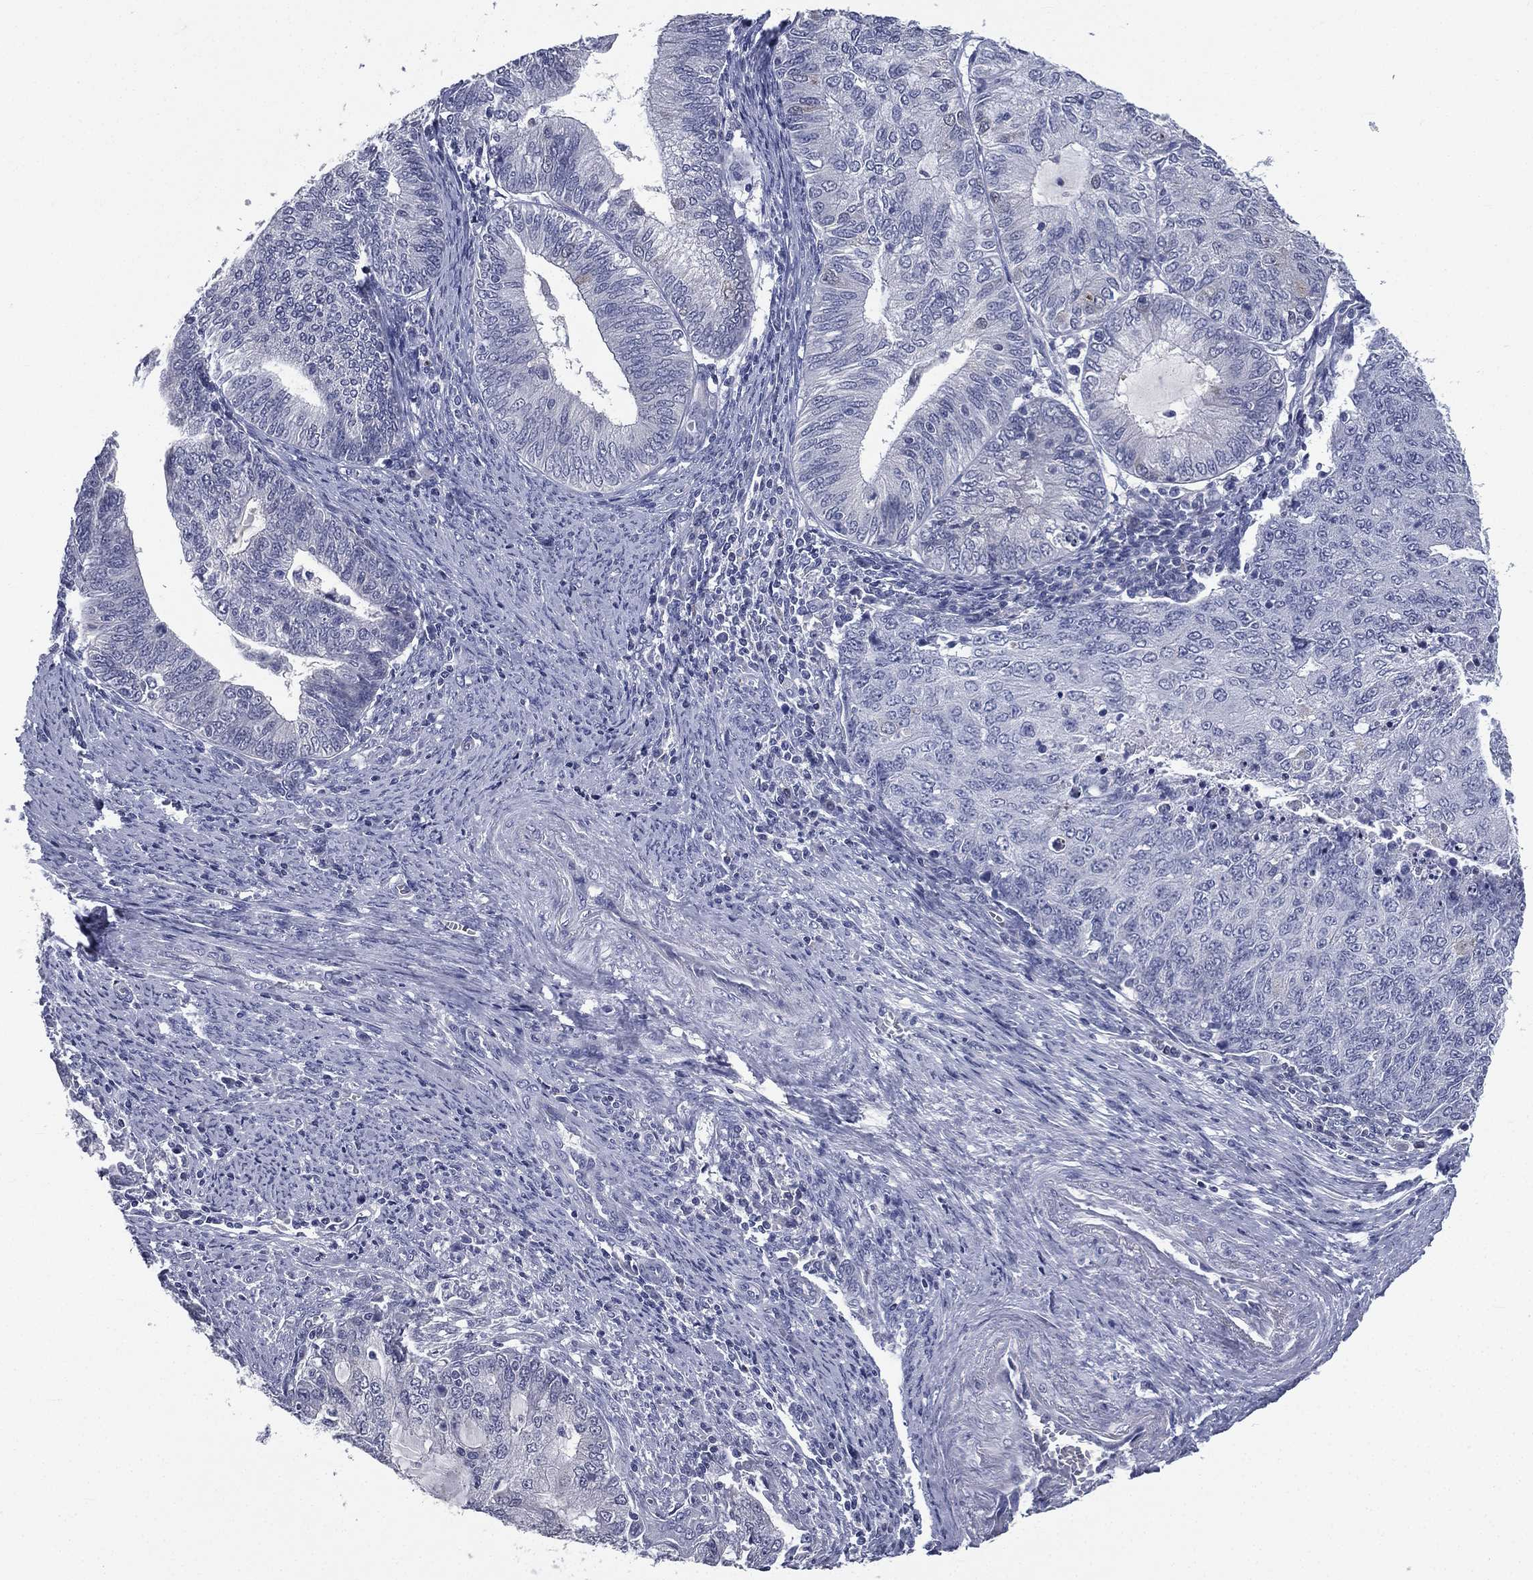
{"staining": {"intensity": "negative", "quantity": "none", "location": "none"}, "tissue": "endometrial cancer", "cell_type": "Tumor cells", "image_type": "cancer", "snomed": [{"axis": "morphology", "description": "Adenocarcinoma, NOS"}, {"axis": "topography", "description": "Endometrium"}], "caption": "IHC of endometrial cancer (adenocarcinoma) reveals no staining in tumor cells.", "gene": "IFT27", "patient": {"sex": "female", "age": 82}}